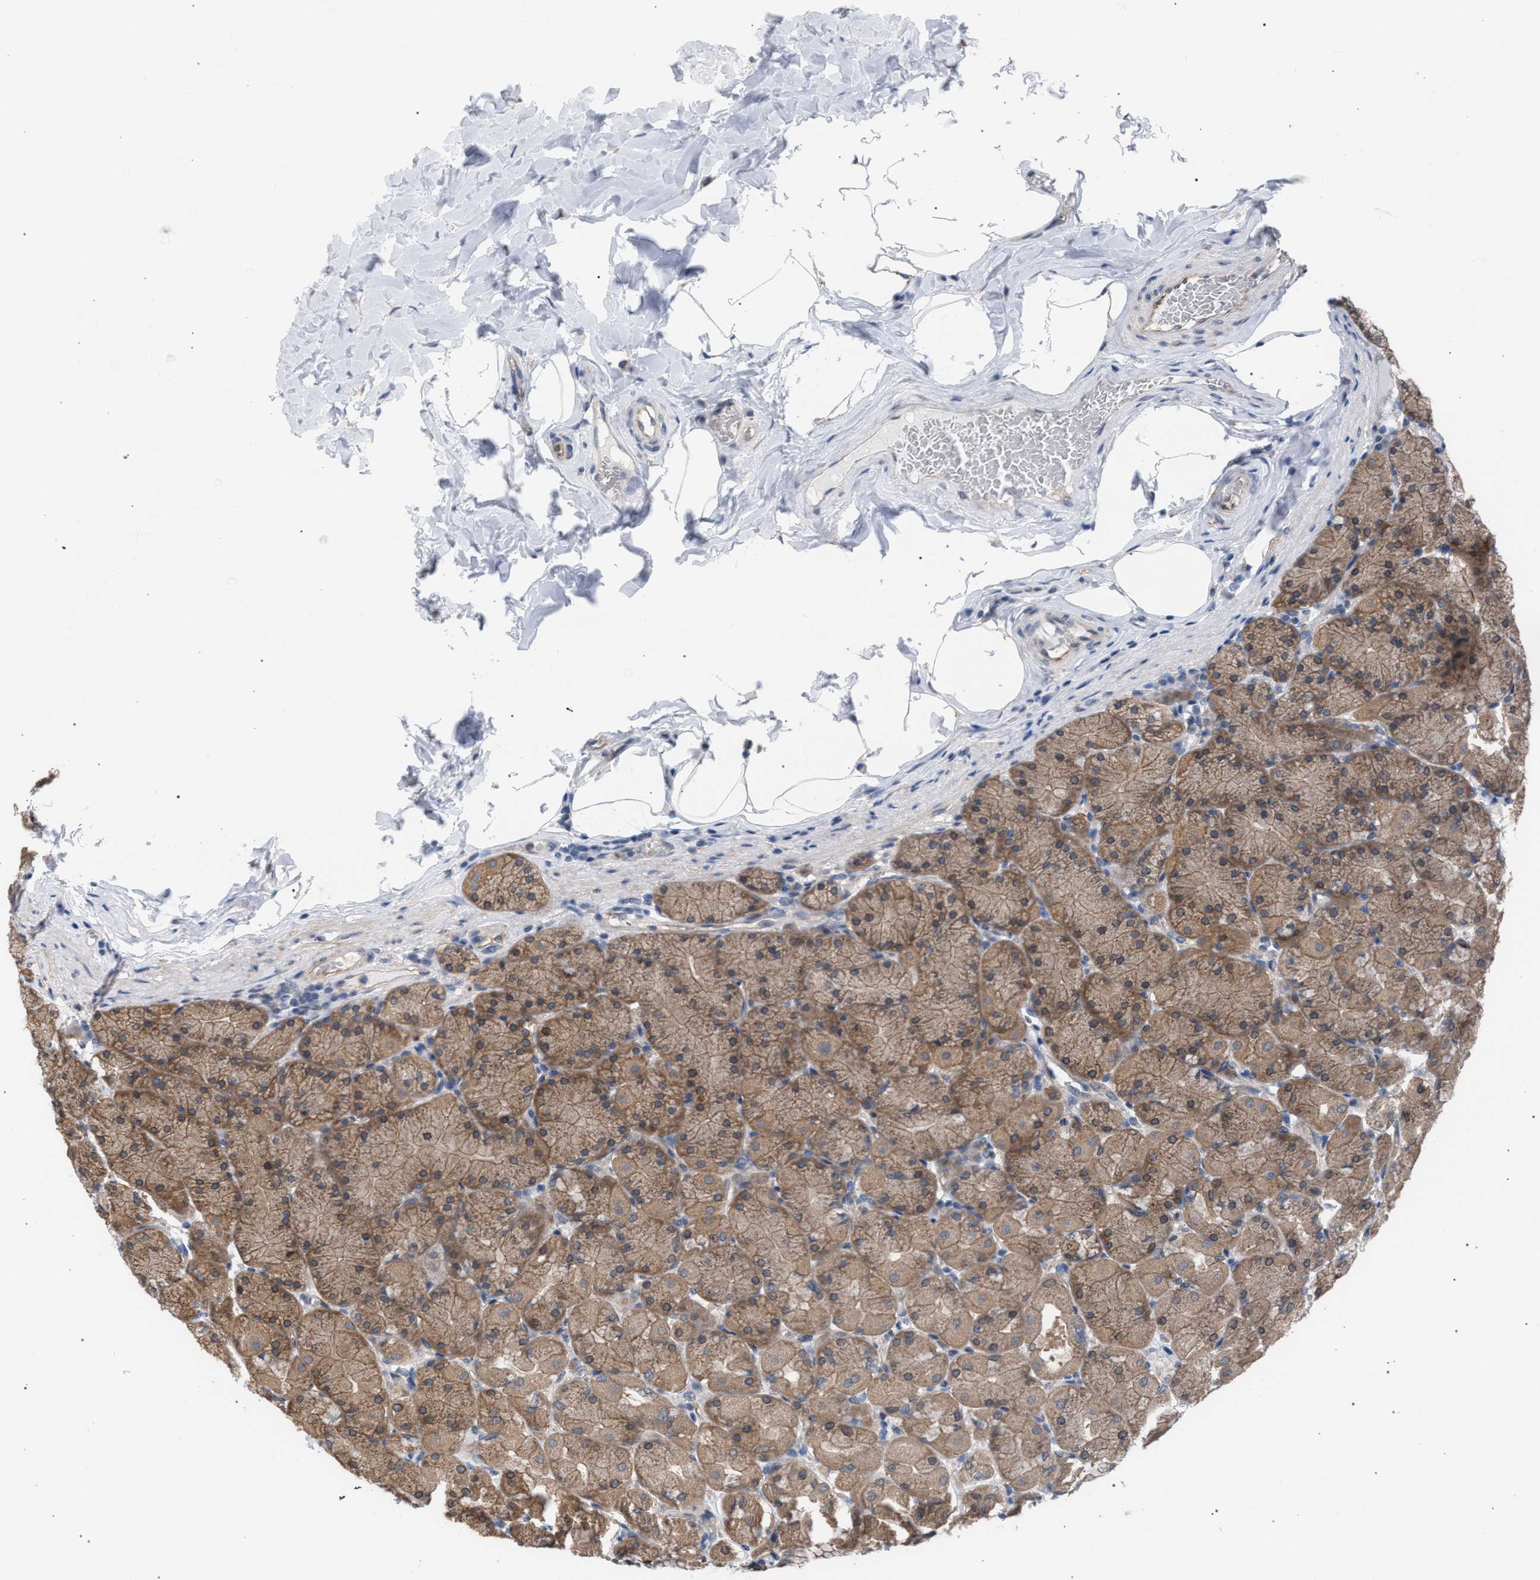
{"staining": {"intensity": "moderate", "quantity": ">75%", "location": "cytoplasmic/membranous"}, "tissue": "stomach", "cell_type": "Glandular cells", "image_type": "normal", "snomed": [{"axis": "morphology", "description": "Normal tissue, NOS"}, {"axis": "topography", "description": "Stomach, upper"}], "caption": "Moderate cytoplasmic/membranous protein positivity is present in about >75% of glandular cells in stomach.", "gene": "ARPC5L", "patient": {"sex": "female", "age": 56}}